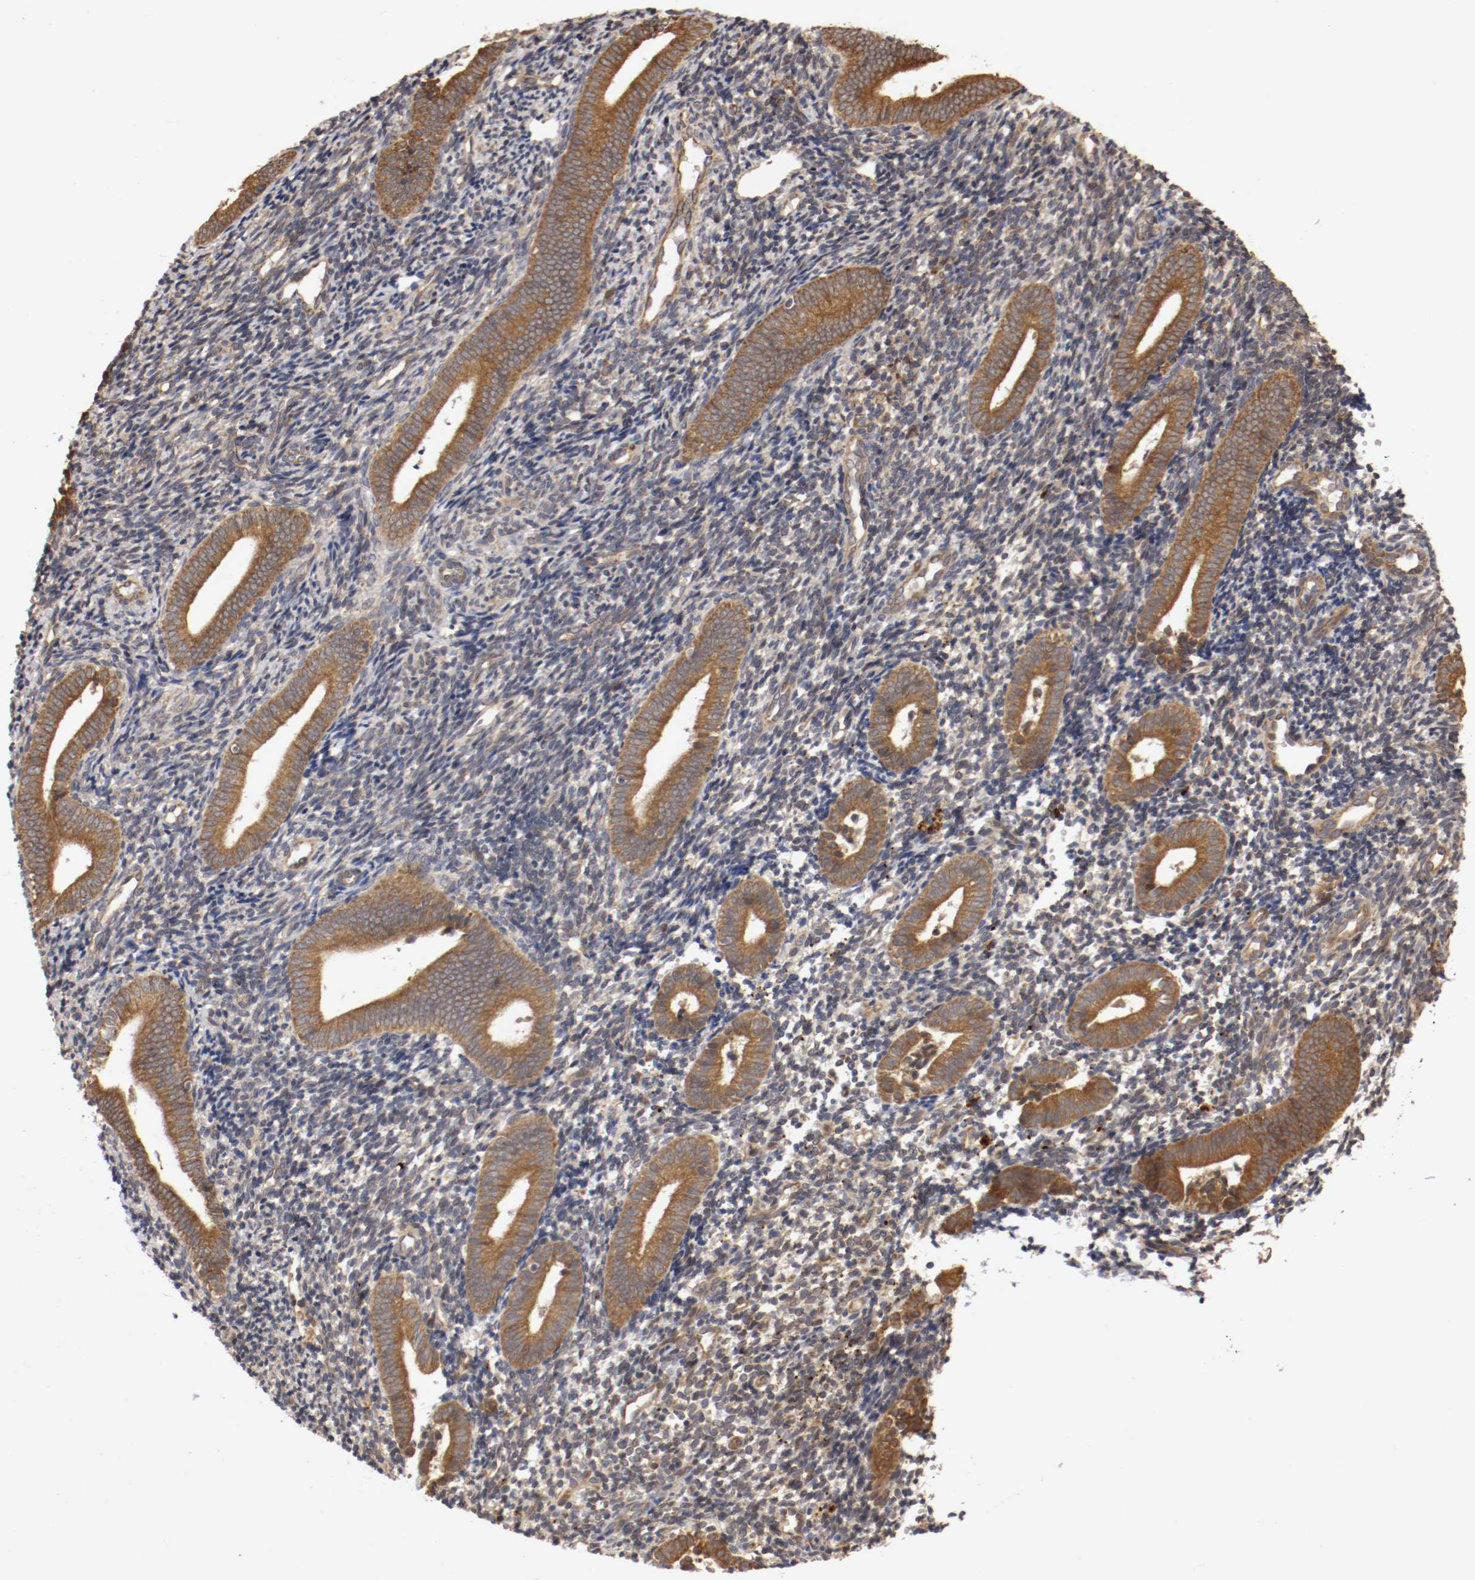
{"staining": {"intensity": "moderate", "quantity": "25%-75%", "location": "cytoplasmic/membranous"}, "tissue": "endometrium", "cell_type": "Cells in endometrial stroma", "image_type": "normal", "snomed": [{"axis": "morphology", "description": "Normal tissue, NOS"}, {"axis": "topography", "description": "Uterus"}, {"axis": "topography", "description": "Endometrium"}], "caption": "Moderate cytoplasmic/membranous protein staining is present in about 25%-75% of cells in endometrial stroma in endometrium. Using DAB (3,3'-diaminobenzidine) (brown) and hematoxylin (blue) stains, captured at high magnification using brightfield microscopy.", "gene": "VEZT", "patient": {"sex": "female", "age": 33}}